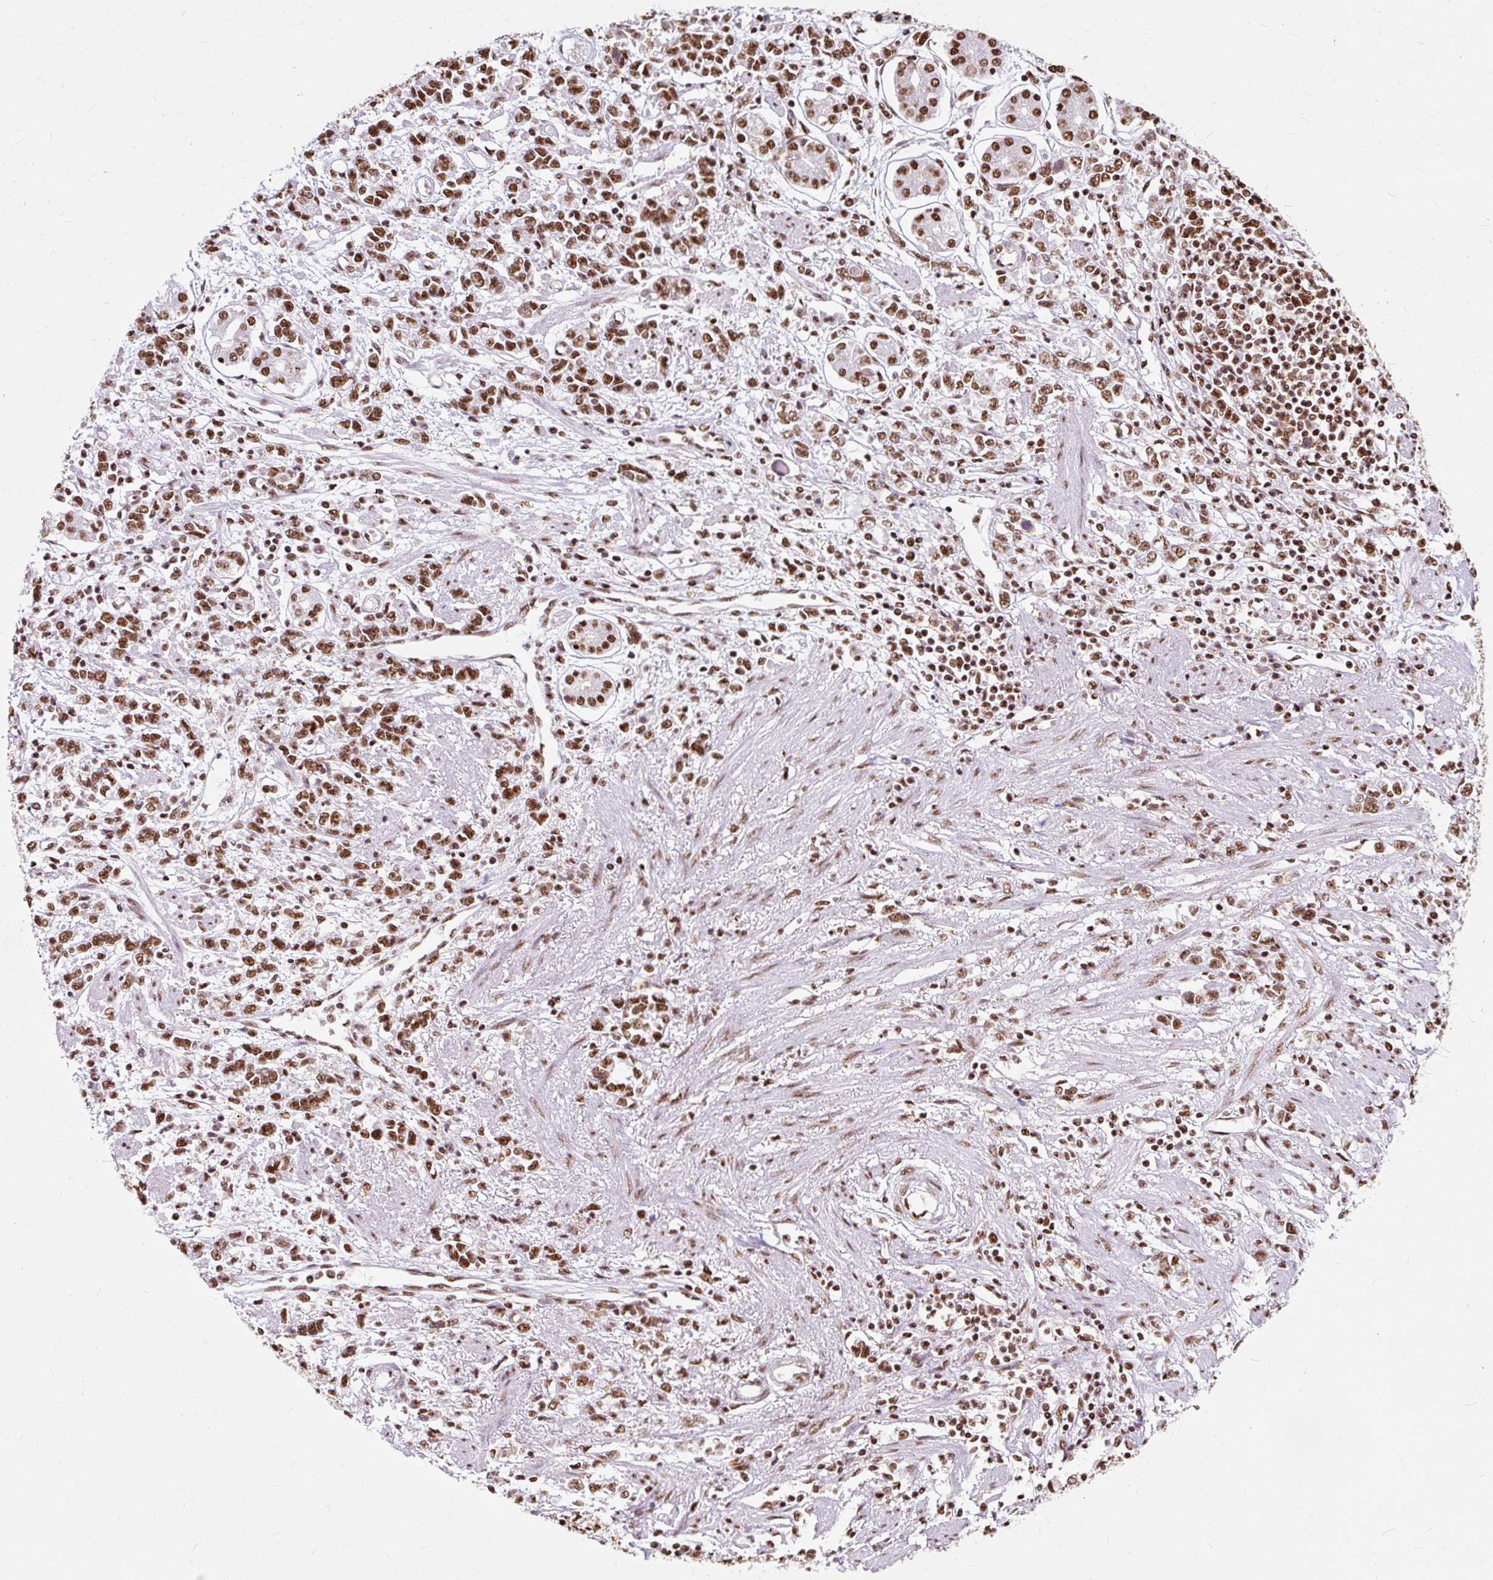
{"staining": {"intensity": "strong", "quantity": ">75%", "location": "nuclear"}, "tissue": "stomach cancer", "cell_type": "Tumor cells", "image_type": "cancer", "snomed": [{"axis": "morphology", "description": "Adenocarcinoma, NOS"}, {"axis": "topography", "description": "Stomach"}], "caption": "This is a micrograph of immunohistochemistry staining of stomach adenocarcinoma, which shows strong staining in the nuclear of tumor cells.", "gene": "XRCC6", "patient": {"sex": "female", "age": 76}}